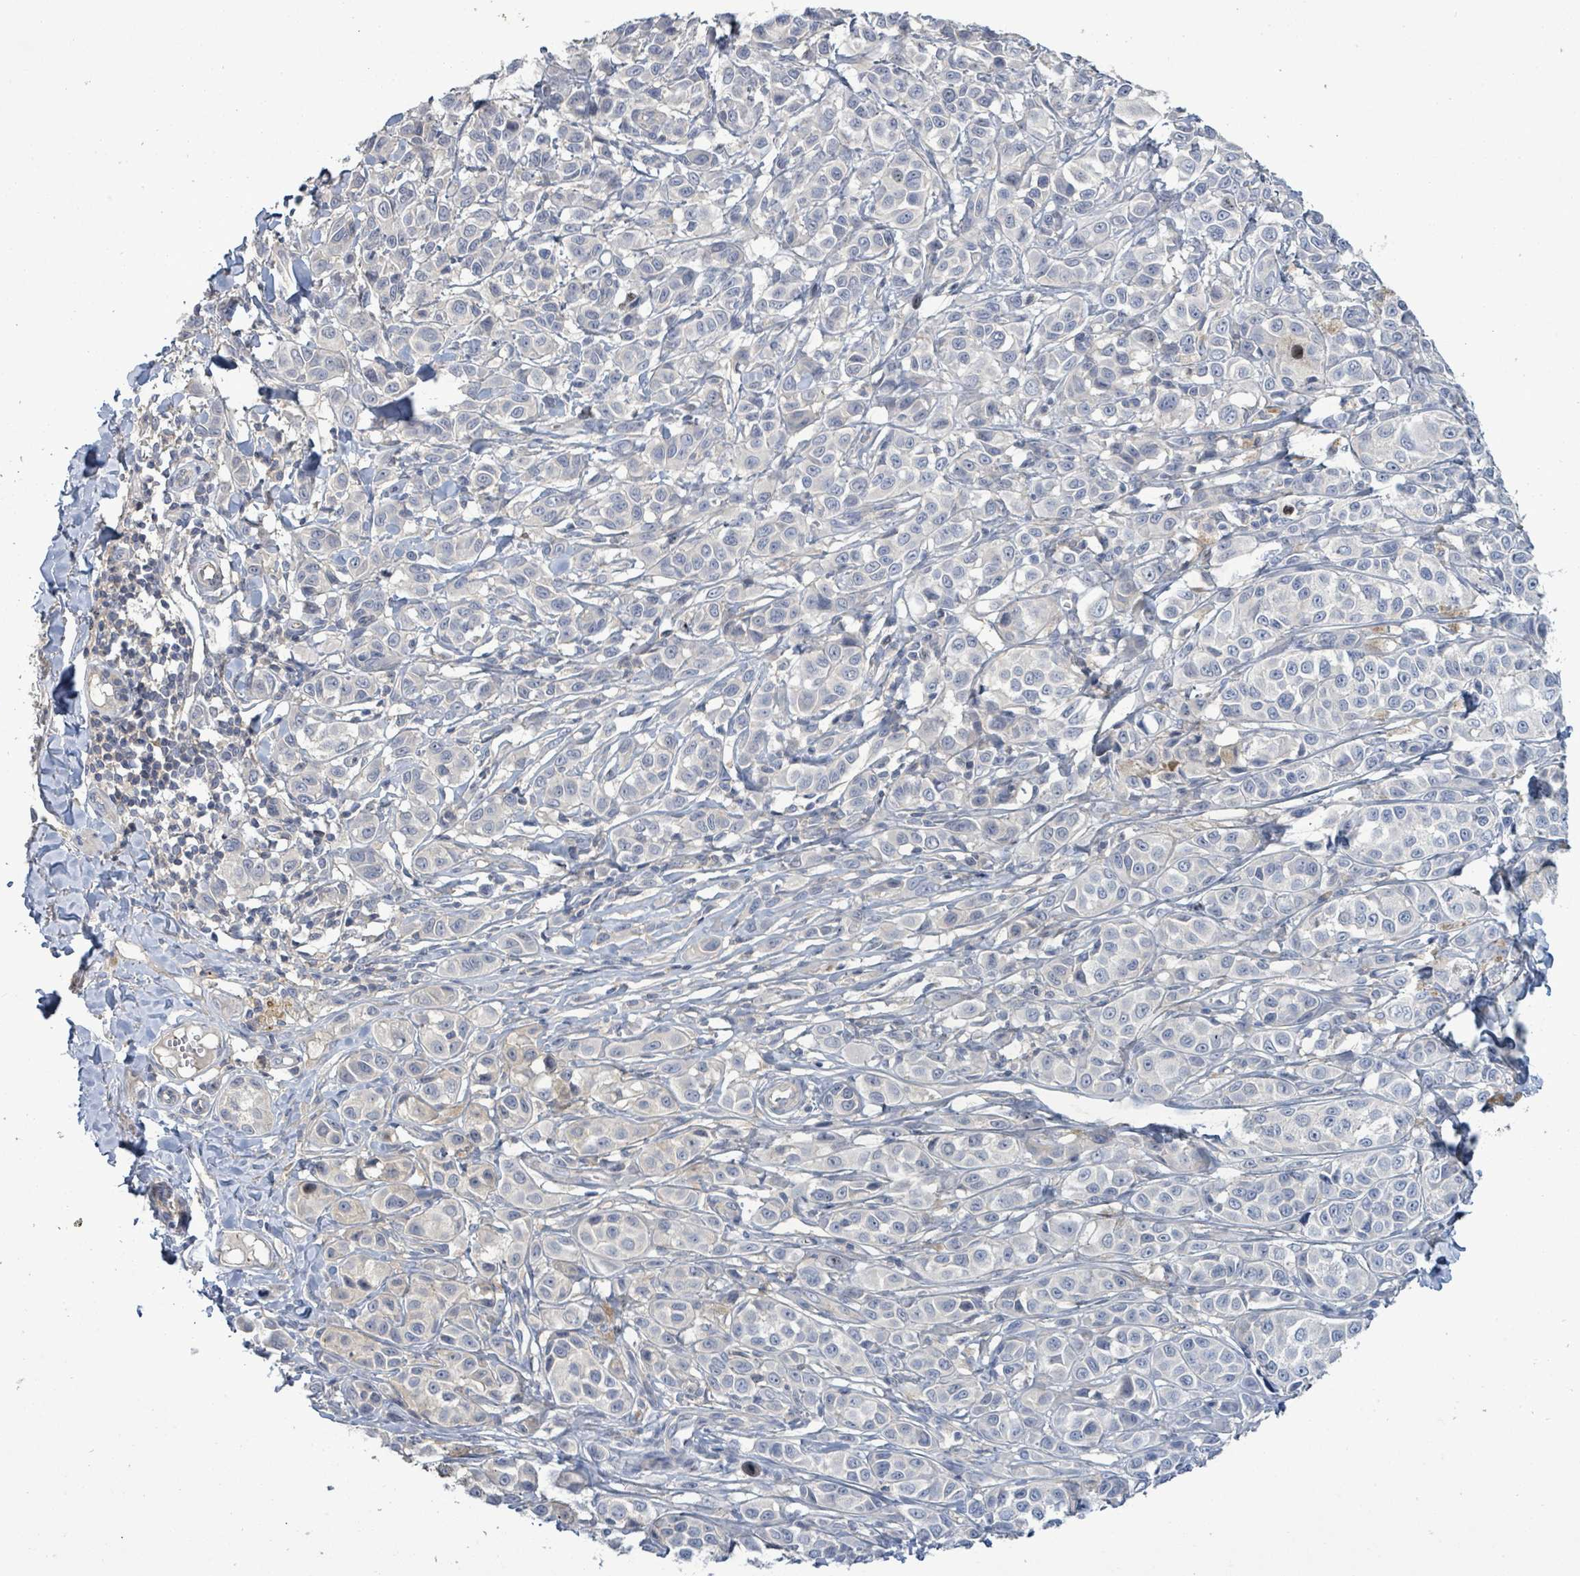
{"staining": {"intensity": "negative", "quantity": "none", "location": "none"}, "tissue": "melanoma", "cell_type": "Tumor cells", "image_type": "cancer", "snomed": [{"axis": "morphology", "description": "Malignant melanoma, NOS"}, {"axis": "topography", "description": "Skin"}], "caption": "High magnification brightfield microscopy of melanoma stained with DAB (brown) and counterstained with hematoxylin (blue): tumor cells show no significant positivity.", "gene": "KRAS", "patient": {"sex": "male", "age": 39}}